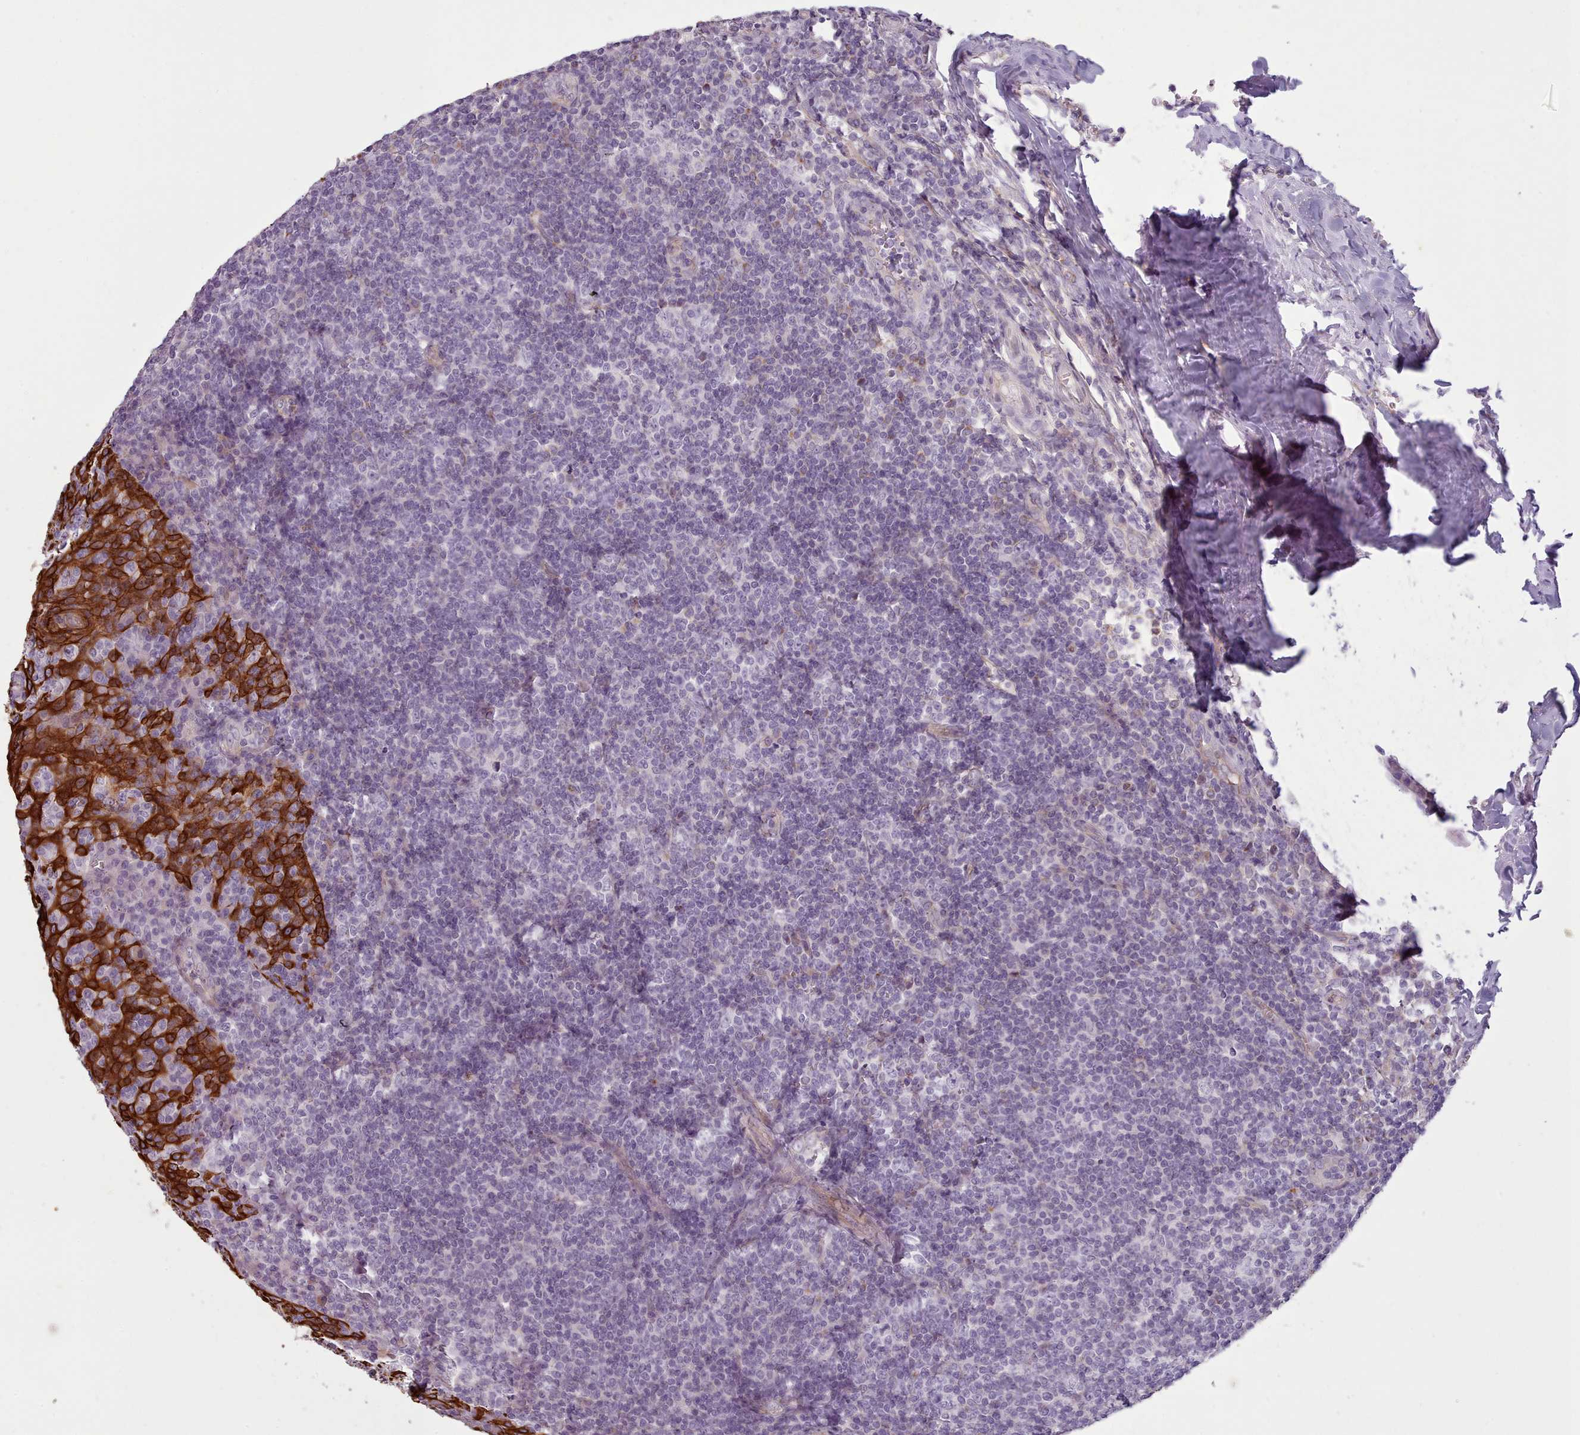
{"staining": {"intensity": "weak", "quantity": "<25%", "location": "cytoplasmic/membranous"}, "tissue": "tonsil", "cell_type": "Germinal center cells", "image_type": "normal", "snomed": [{"axis": "morphology", "description": "Normal tissue, NOS"}, {"axis": "topography", "description": "Tonsil"}], "caption": "This is a micrograph of immunohistochemistry staining of benign tonsil, which shows no expression in germinal center cells. Nuclei are stained in blue.", "gene": "PLD4", "patient": {"sex": "male", "age": 27}}